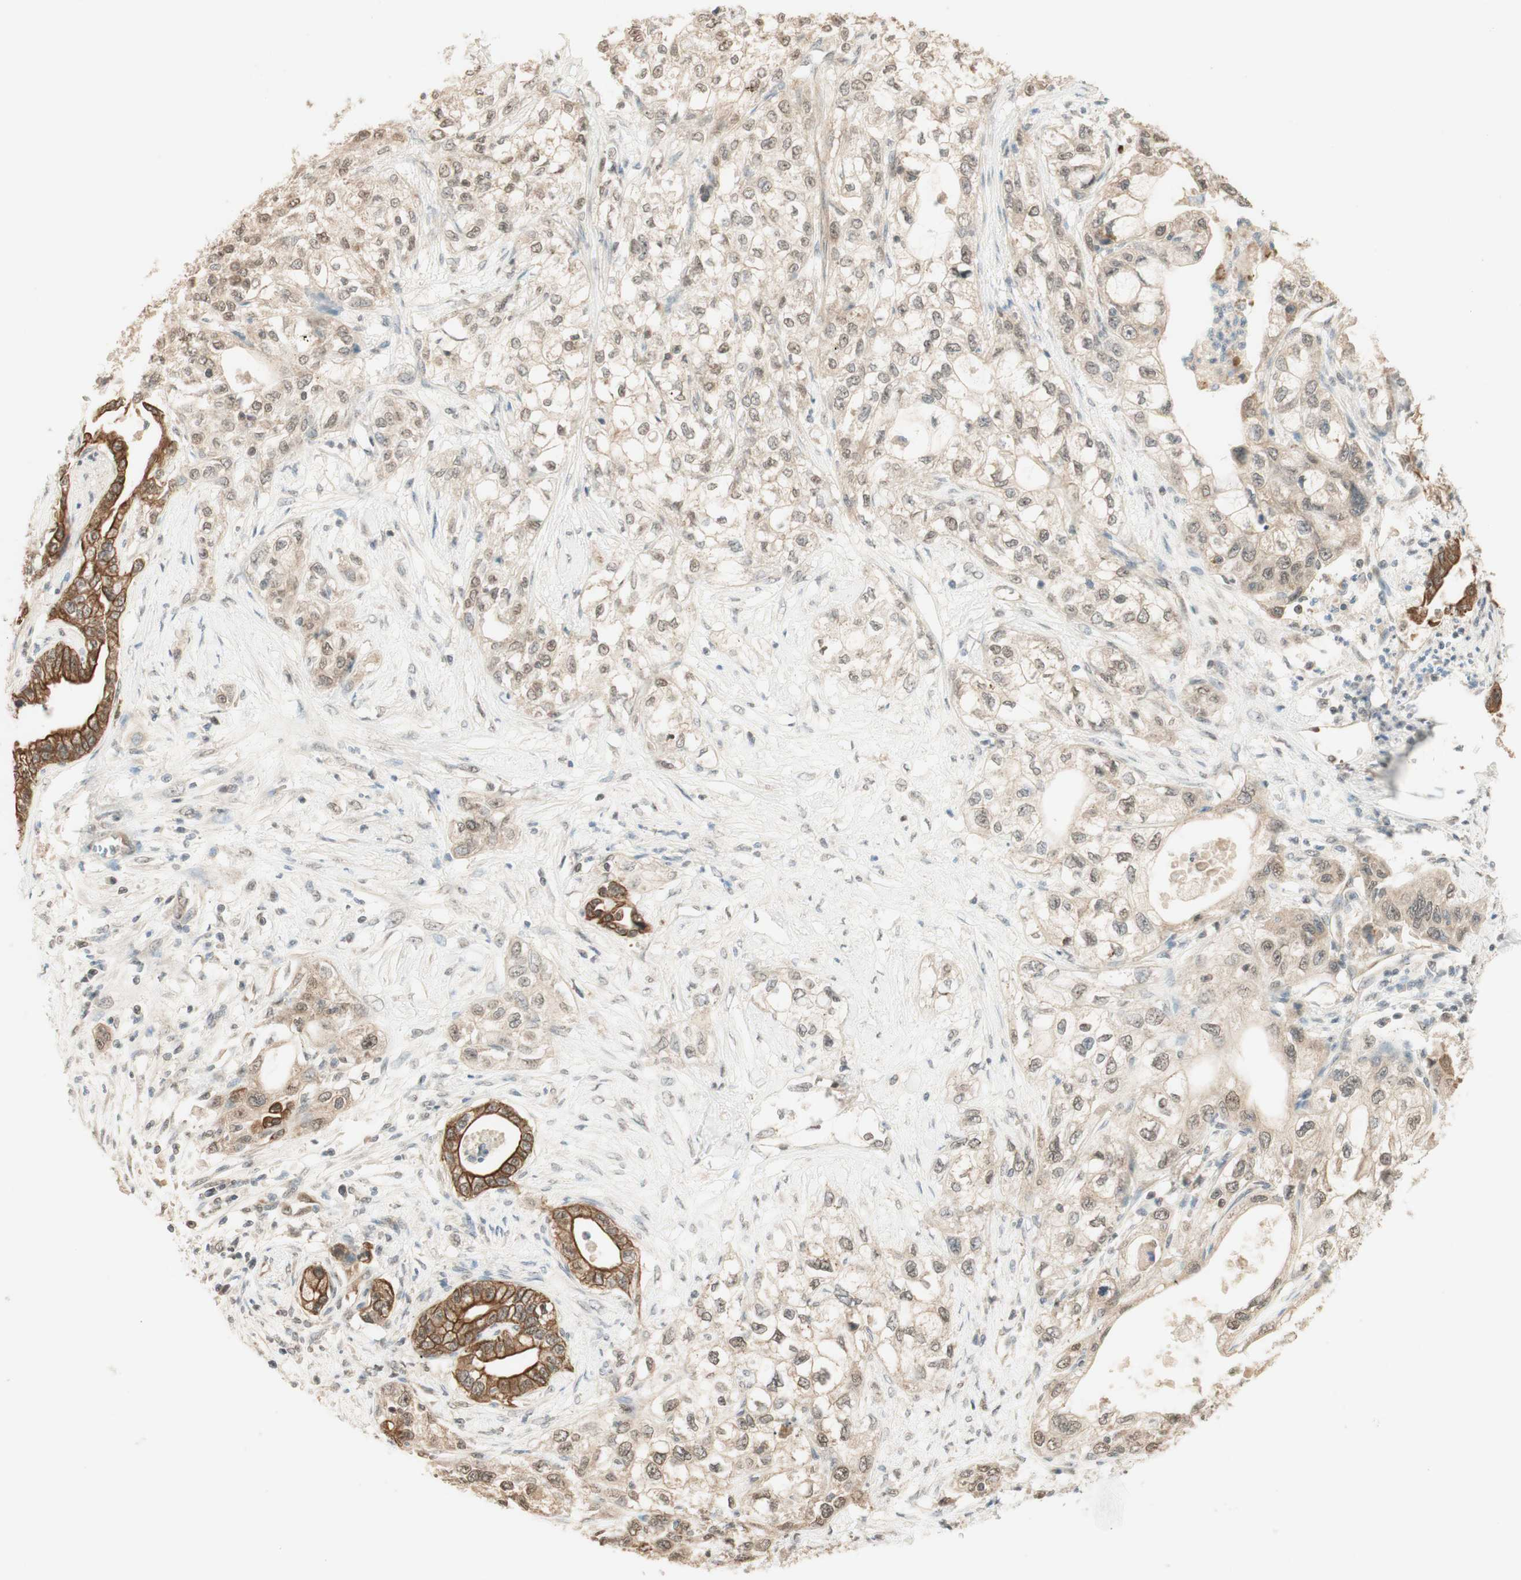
{"staining": {"intensity": "strong", "quantity": "25%-75%", "location": "cytoplasmic/membranous,nuclear"}, "tissue": "pancreatic cancer", "cell_type": "Tumor cells", "image_type": "cancer", "snomed": [{"axis": "morphology", "description": "Adenocarcinoma, NOS"}, {"axis": "topography", "description": "Pancreas"}], "caption": "Pancreatic cancer stained with immunohistochemistry shows strong cytoplasmic/membranous and nuclear expression in approximately 25%-75% of tumor cells.", "gene": "SPINT2", "patient": {"sex": "female", "age": 70}}